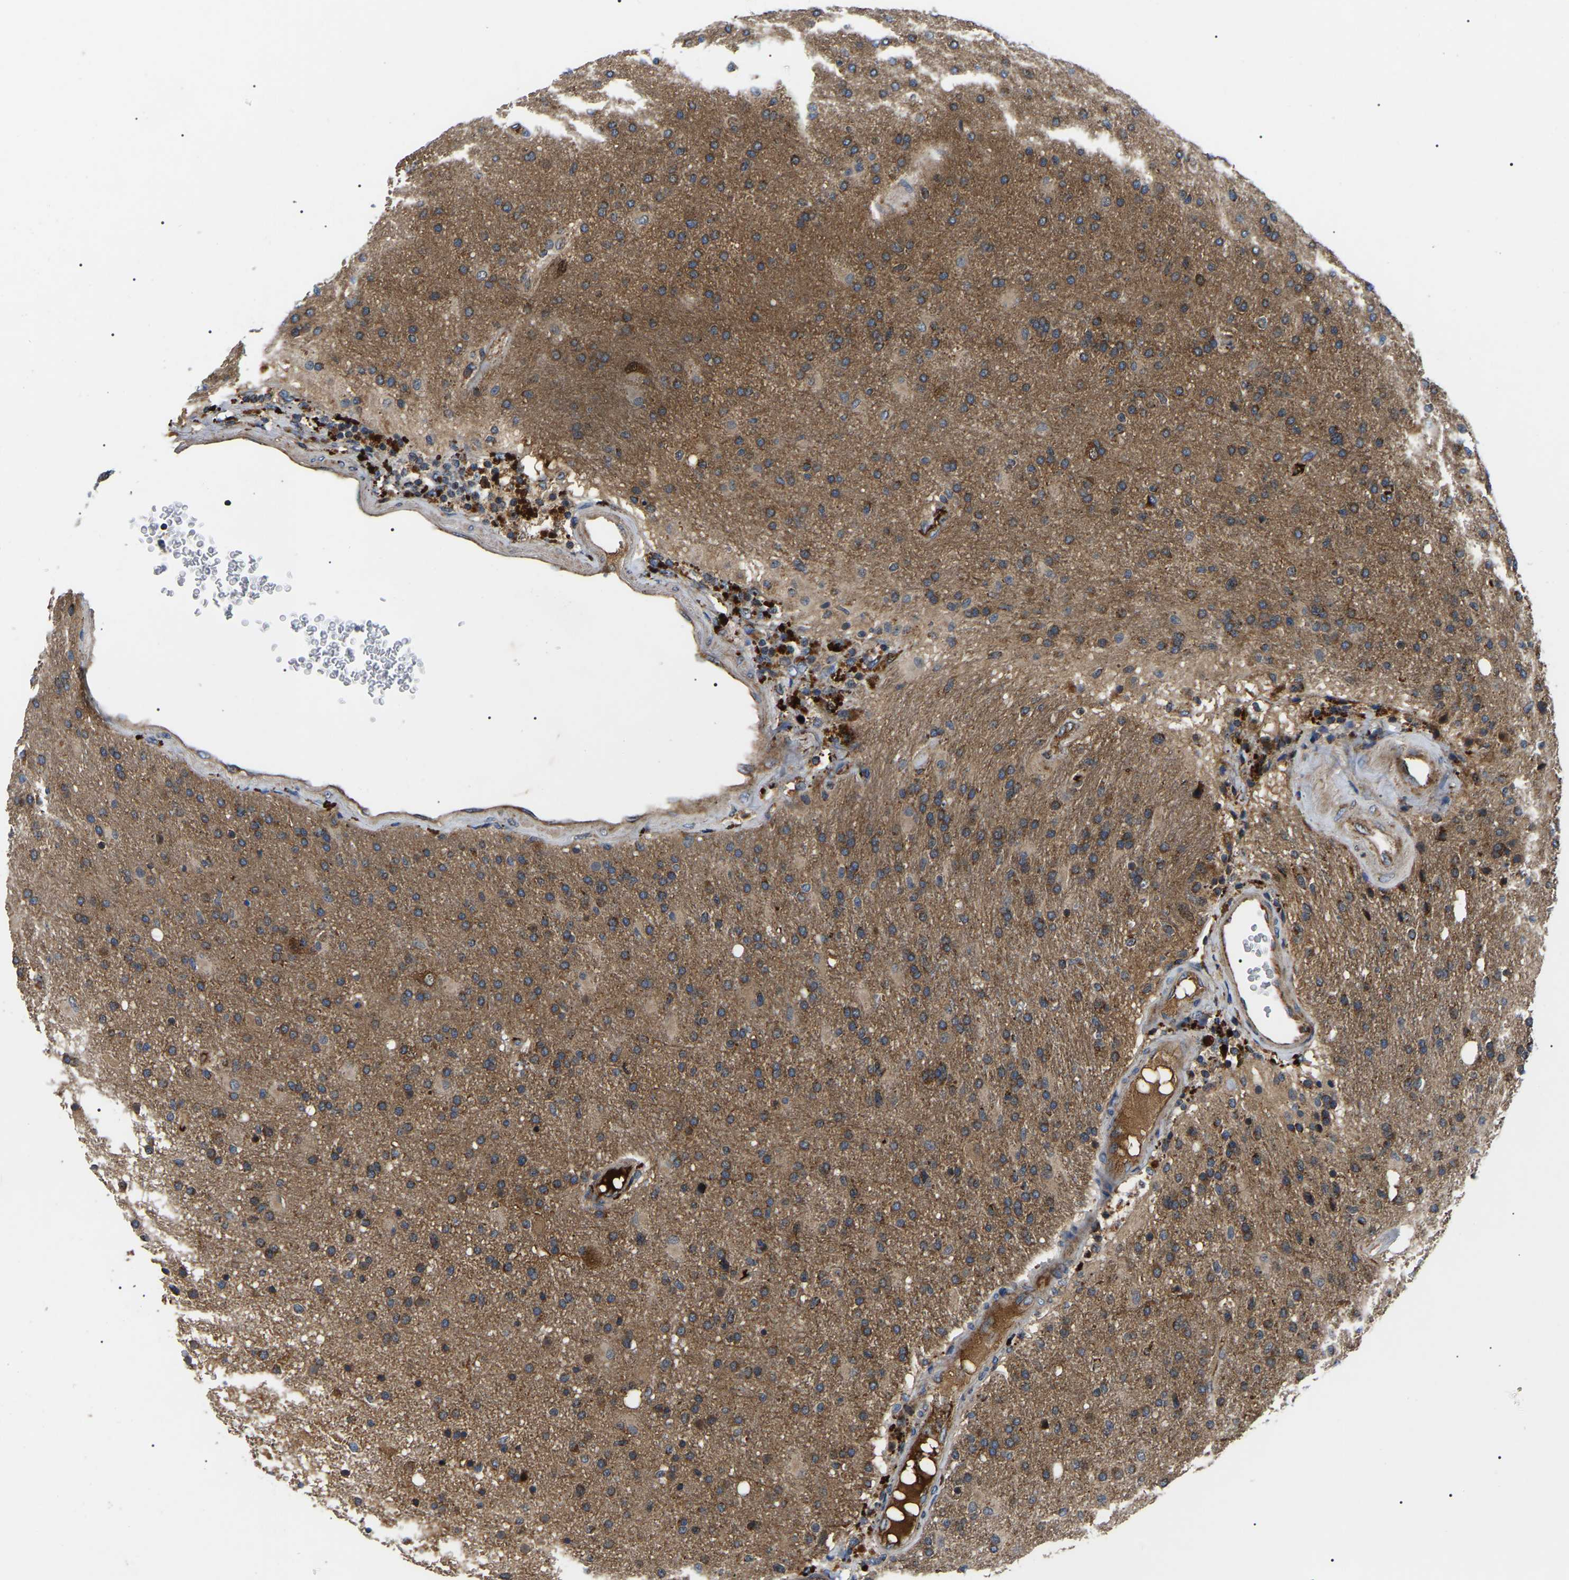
{"staining": {"intensity": "moderate", "quantity": ">75%", "location": "cytoplasmic/membranous"}, "tissue": "glioma", "cell_type": "Tumor cells", "image_type": "cancer", "snomed": [{"axis": "morphology", "description": "Glioma, malignant, High grade"}, {"axis": "topography", "description": "Brain"}], "caption": "Moderate cytoplasmic/membranous positivity for a protein is appreciated in about >75% of tumor cells of malignant glioma (high-grade) using immunohistochemistry.", "gene": "PPM1E", "patient": {"sex": "male", "age": 72}}